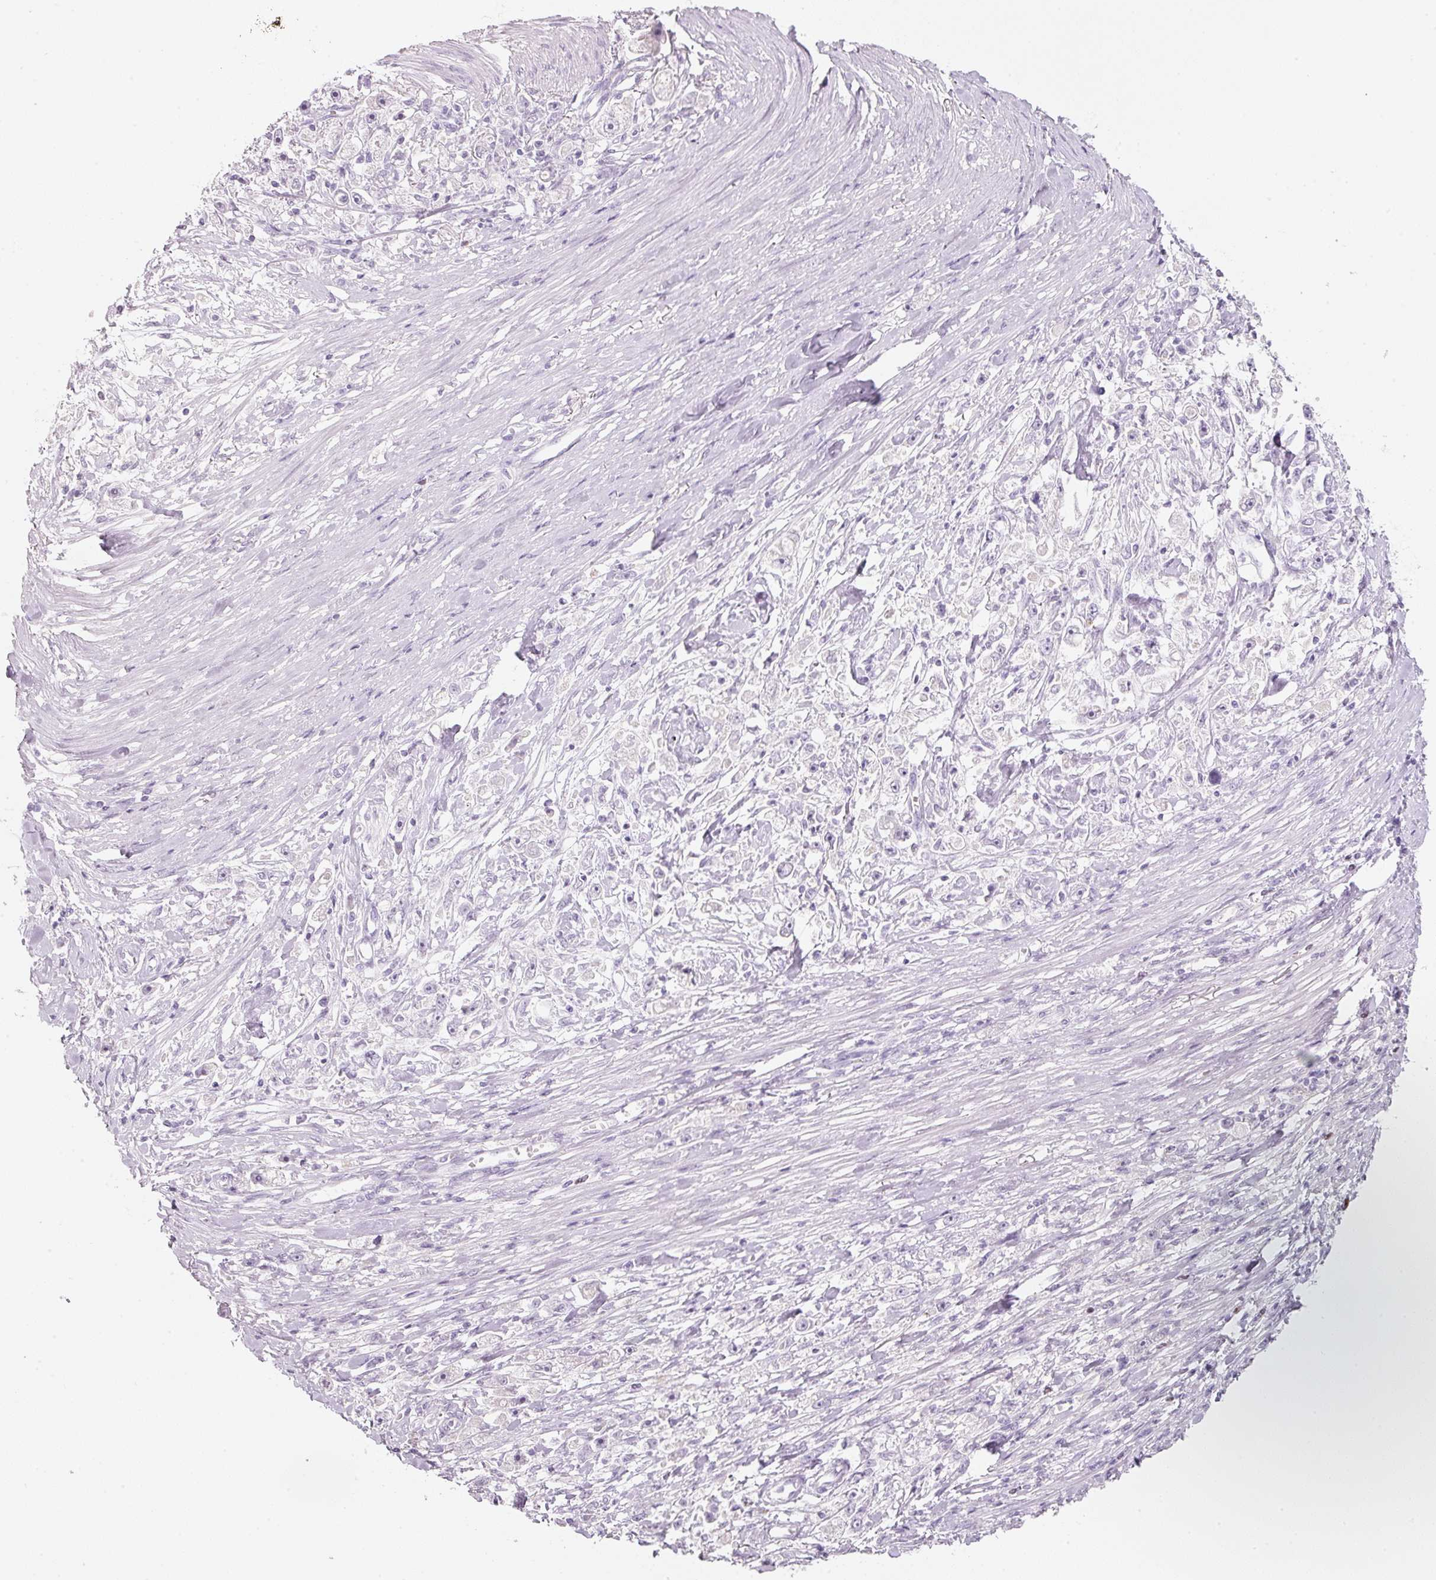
{"staining": {"intensity": "negative", "quantity": "none", "location": "none"}, "tissue": "stomach cancer", "cell_type": "Tumor cells", "image_type": "cancer", "snomed": [{"axis": "morphology", "description": "Adenocarcinoma, NOS"}, {"axis": "topography", "description": "Stomach"}], "caption": "A micrograph of human stomach adenocarcinoma is negative for staining in tumor cells.", "gene": "ENSG00000206549", "patient": {"sex": "female", "age": 59}}